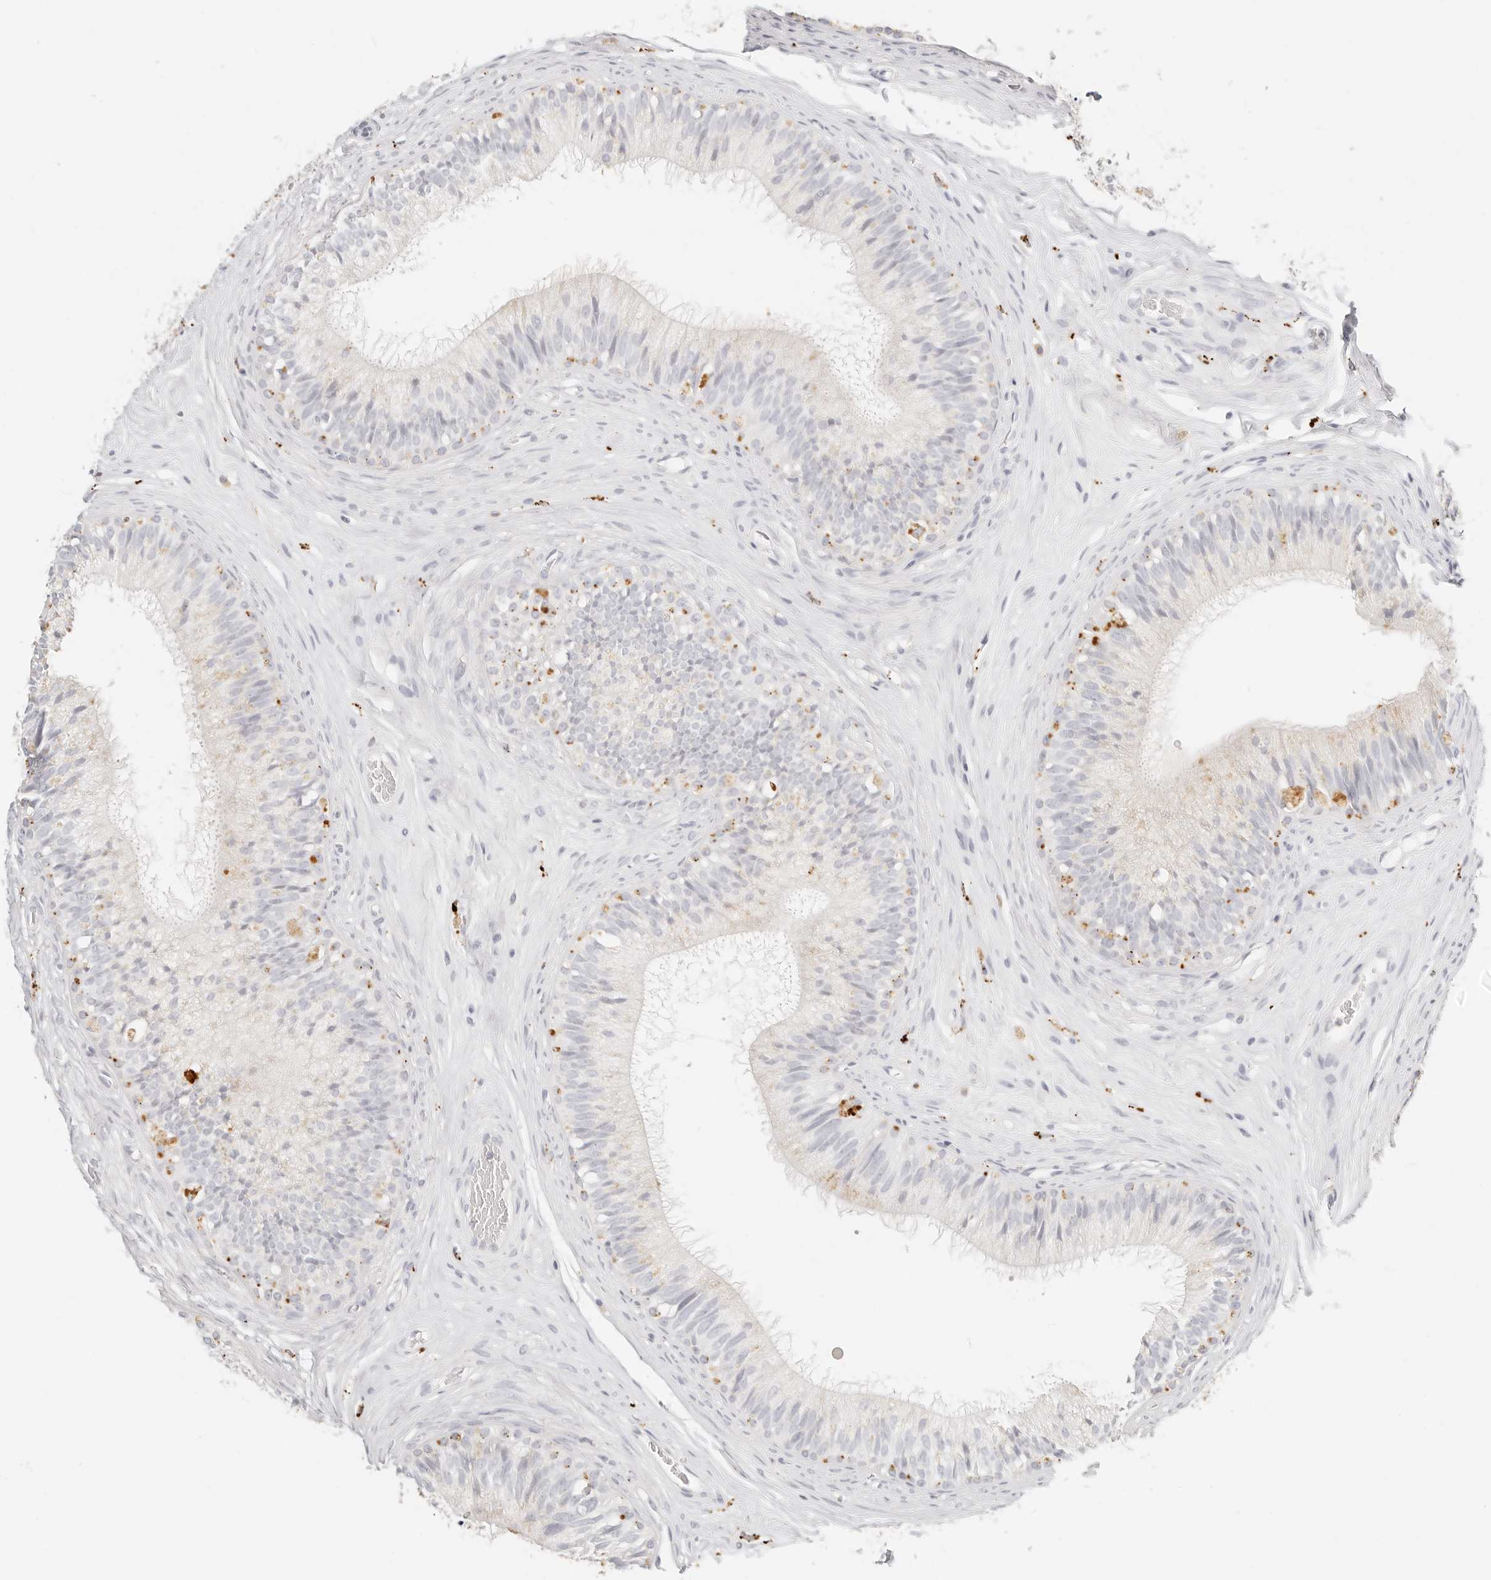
{"staining": {"intensity": "weak", "quantity": "<25%", "location": "cytoplasmic/membranous"}, "tissue": "epididymis", "cell_type": "Glandular cells", "image_type": "normal", "snomed": [{"axis": "morphology", "description": "Normal tissue, NOS"}, {"axis": "topography", "description": "Epididymis"}], "caption": "Glandular cells show no significant protein positivity in normal epididymis.", "gene": "RNASET2", "patient": {"sex": "male", "age": 29}}